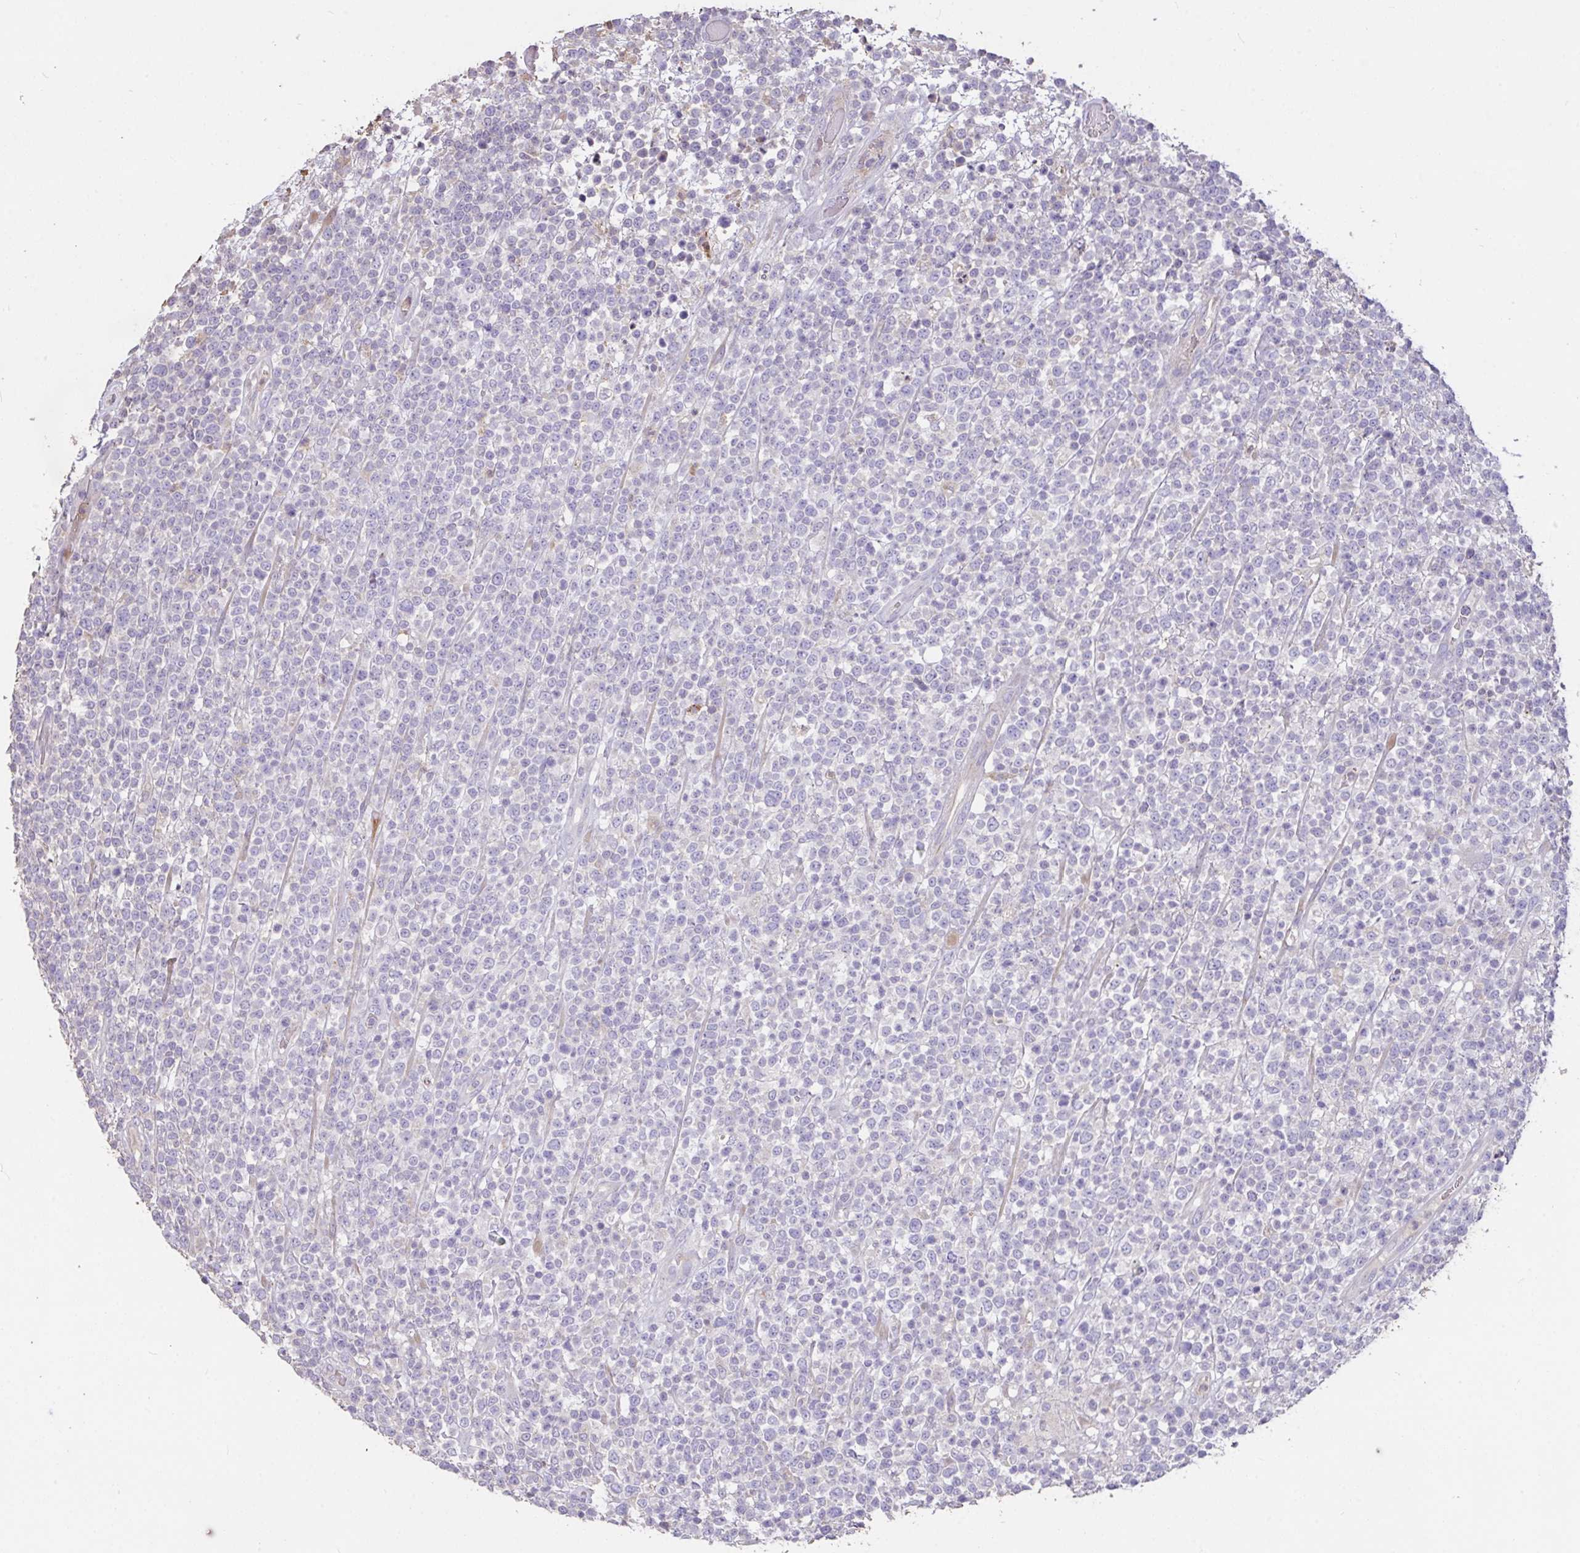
{"staining": {"intensity": "negative", "quantity": "none", "location": "none"}, "tissue": "lymphoma", "cell_type": "Tumor cells", "image_type": "cancer", "snomed": [{"axis": "morphology", "description": "Malignant lymphoma, non-Hodgkin's type, High grade"}, {"axis": "topography", "description": "Colon"}], "caption": "This is an IHC image of human lymphoma. There is no expression in tumor cells.", "gene": "FCER1A", "patient": {"sex": "female", "age": 53}}